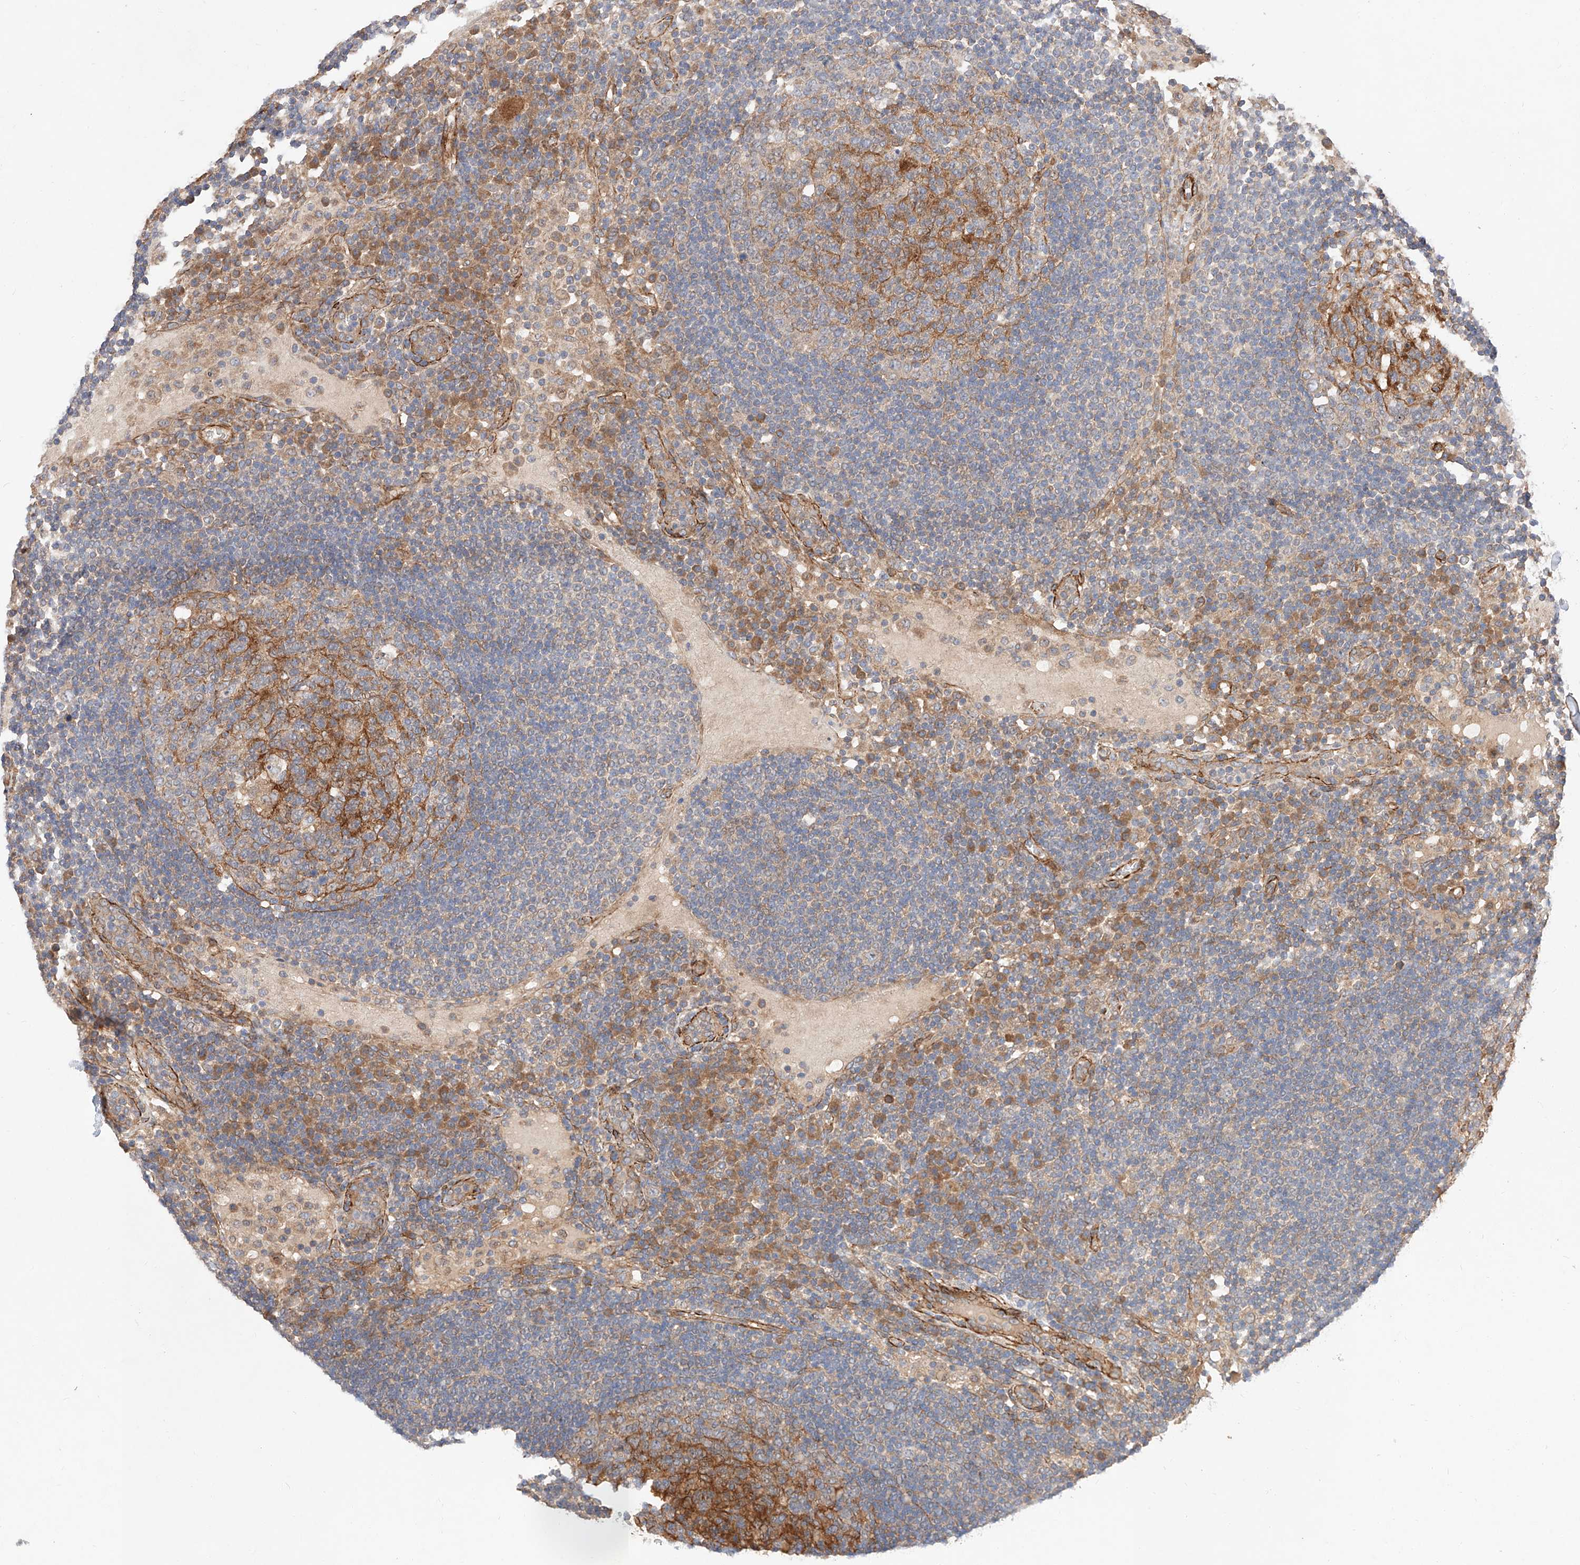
{"staining": {"intensity": "negative", "quantity": "none", "location": "none"}, "tissue": "lymph node", "cell_type": "Germinal center cells", "image_type": "normal", "snomed": [{"axis": "morphology", "description": "Normal tissue, NOS"}, {"axis": "topography", "description": "Lymph node"}], "caption": "Germinal center cells are negative for protein expression in normal human lymph node. The staining was performed using DAB (3,3'-diaminobenzidine) to visualize the protein expression in brown, while the nuclei were stained in blue with hematoxylin (Magnification: 20x).", "gene": "RAB23", "patient": {"sex": "female", "age": 53}}